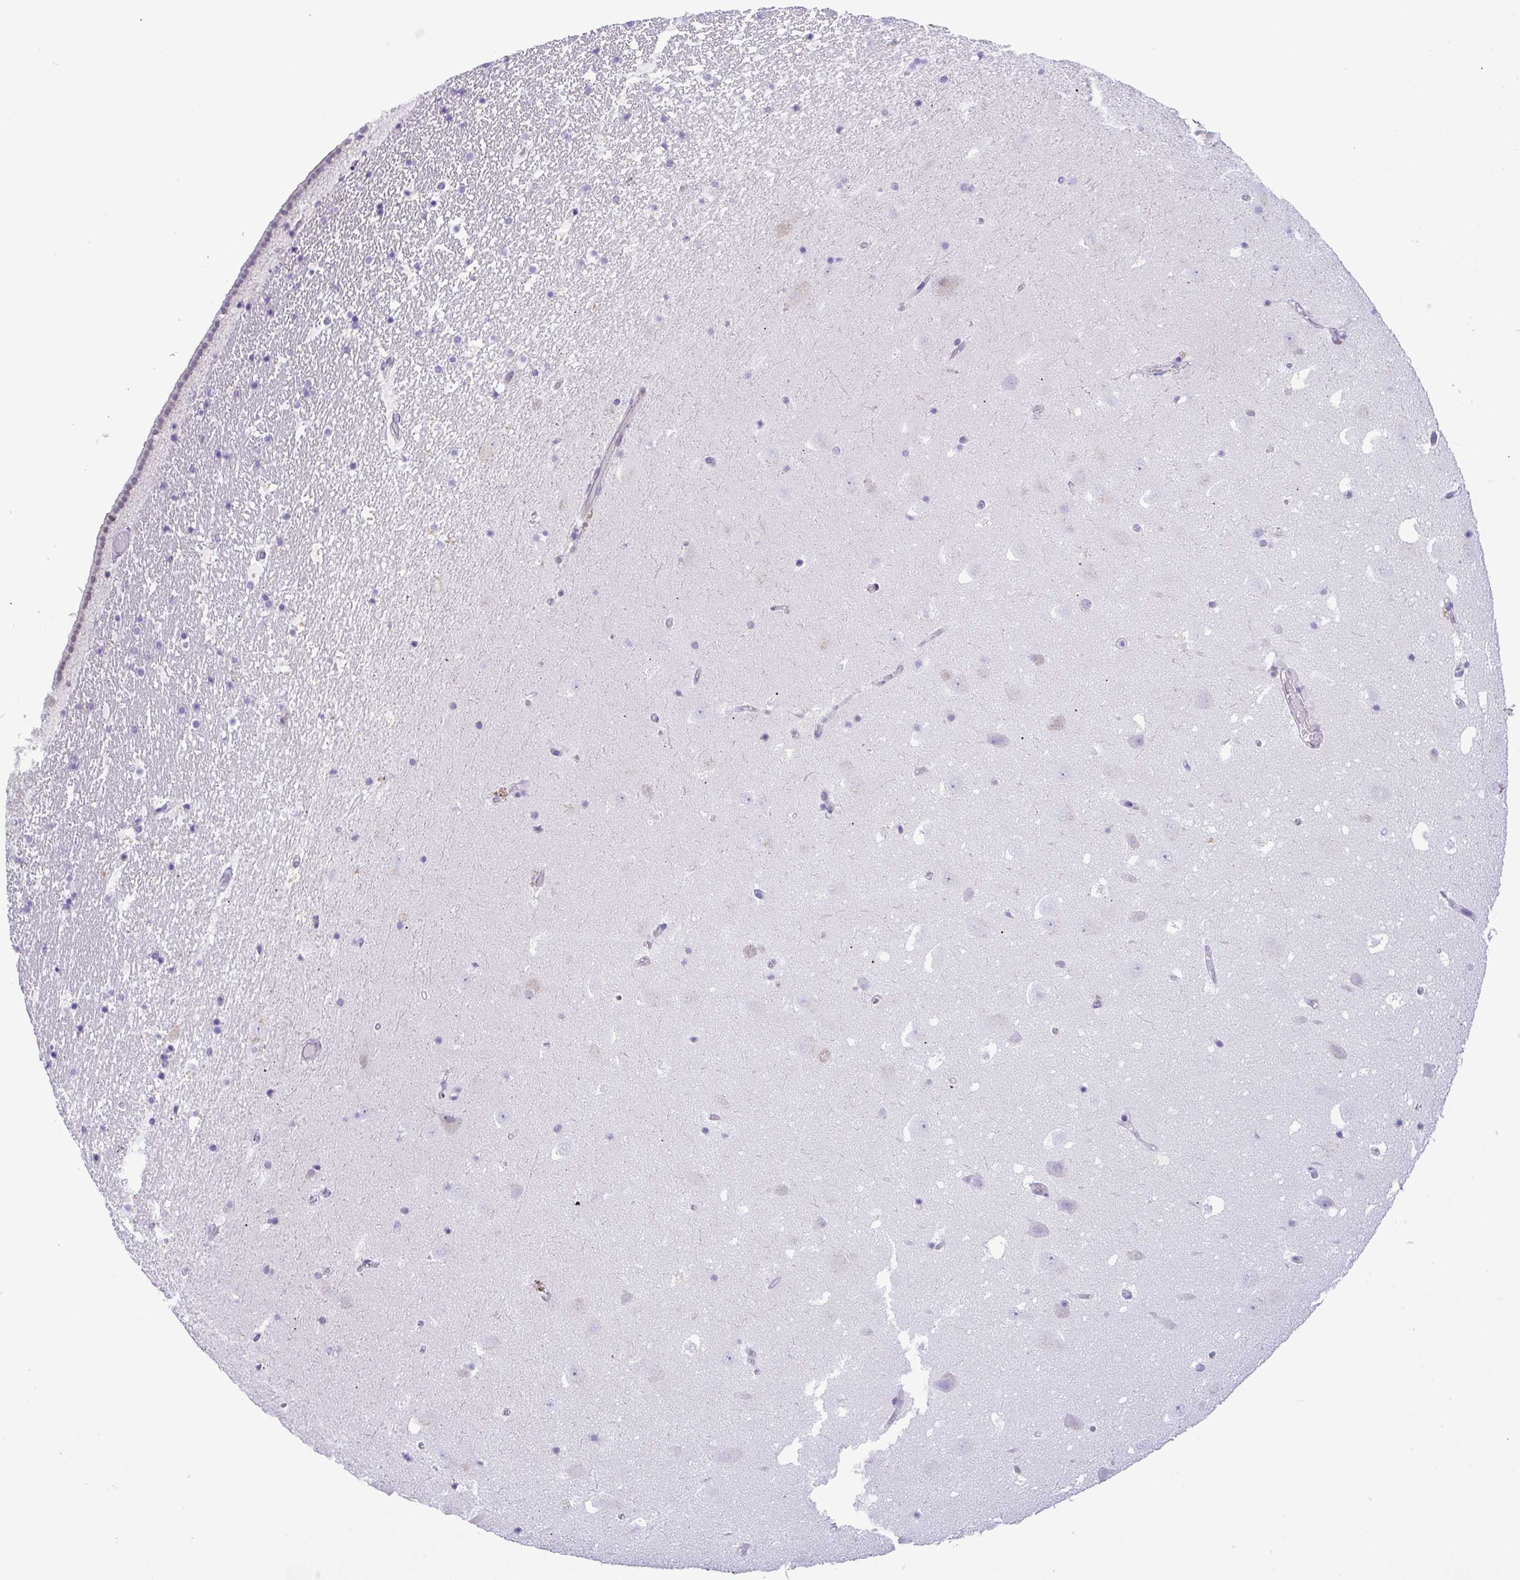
{"staining": {"intensity": "negative", "quantity": "none", "location": "none"}, "tissue": "hippocampus", "cell_type": "Glial cells", "image_type": "normal", "snomed": [{"axis": "morphology", "description": "Normal tissue, NOS"}, {"axis": "topography", "description": "Hippocampus"}], "caption": "This is an IHC histopathology image of benign hippocampus. There is no positivity in glial cells.", "gene": "YBX2", "patient": {"sex": "female", "age": 42}}